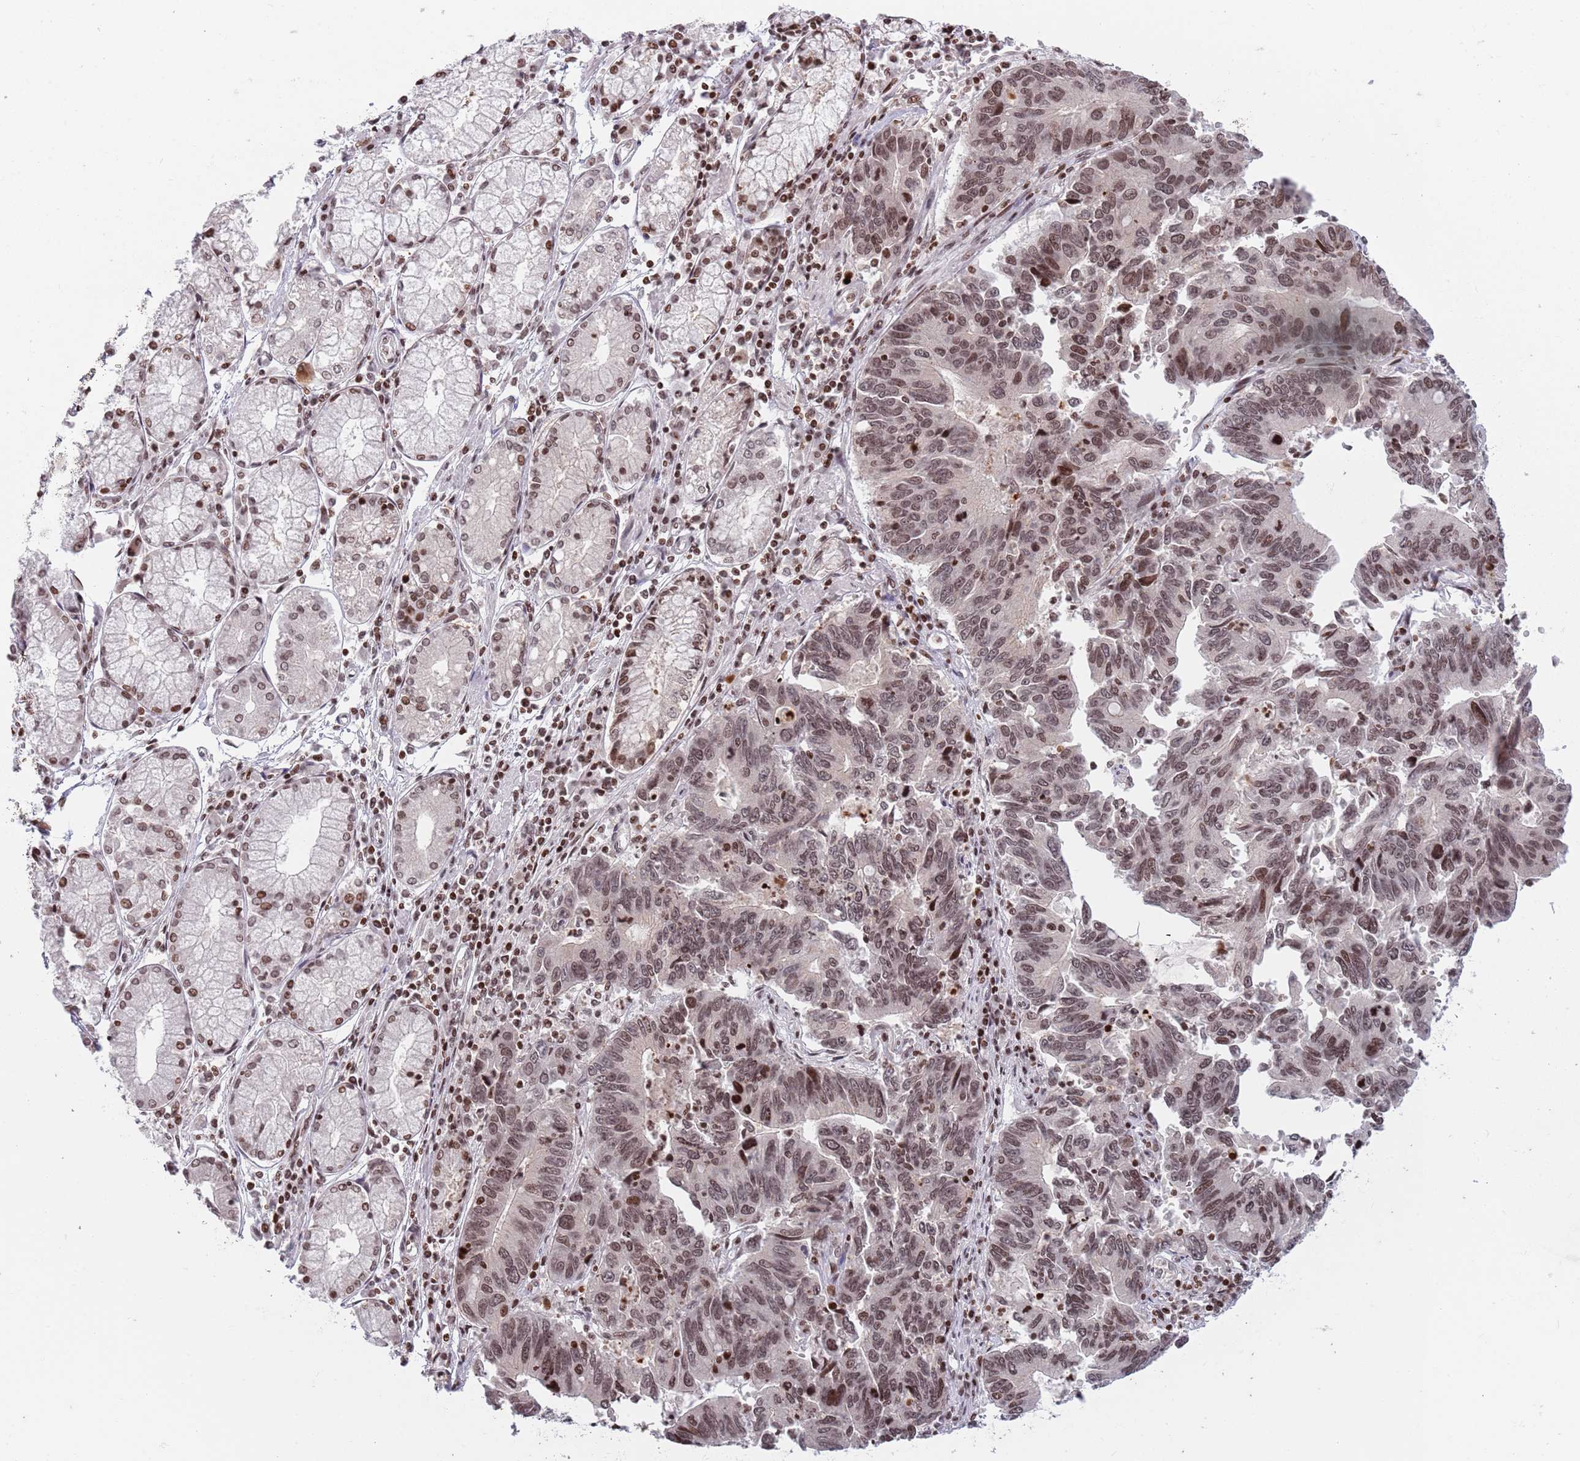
{"staining": {"intensity": "moderate", "quantity": ">75%", "location": "nuclear"}, "tissue": "stomach cancer", "cell_type": "Tumor cells", "image_type": "cancer", "snomed": [{"axis": "morphology", "description": "Adenocarcinoma, NOS"}, {"axis": "topography", "description": "Stomach"}], "caption": "Moderate nuclear positivity is seen in approximately >75% of tumor cells in stomach cancer (adenocarcinoma).", "gene": "SH3RF3", "patient": {"sex": "male", "age": 59}}